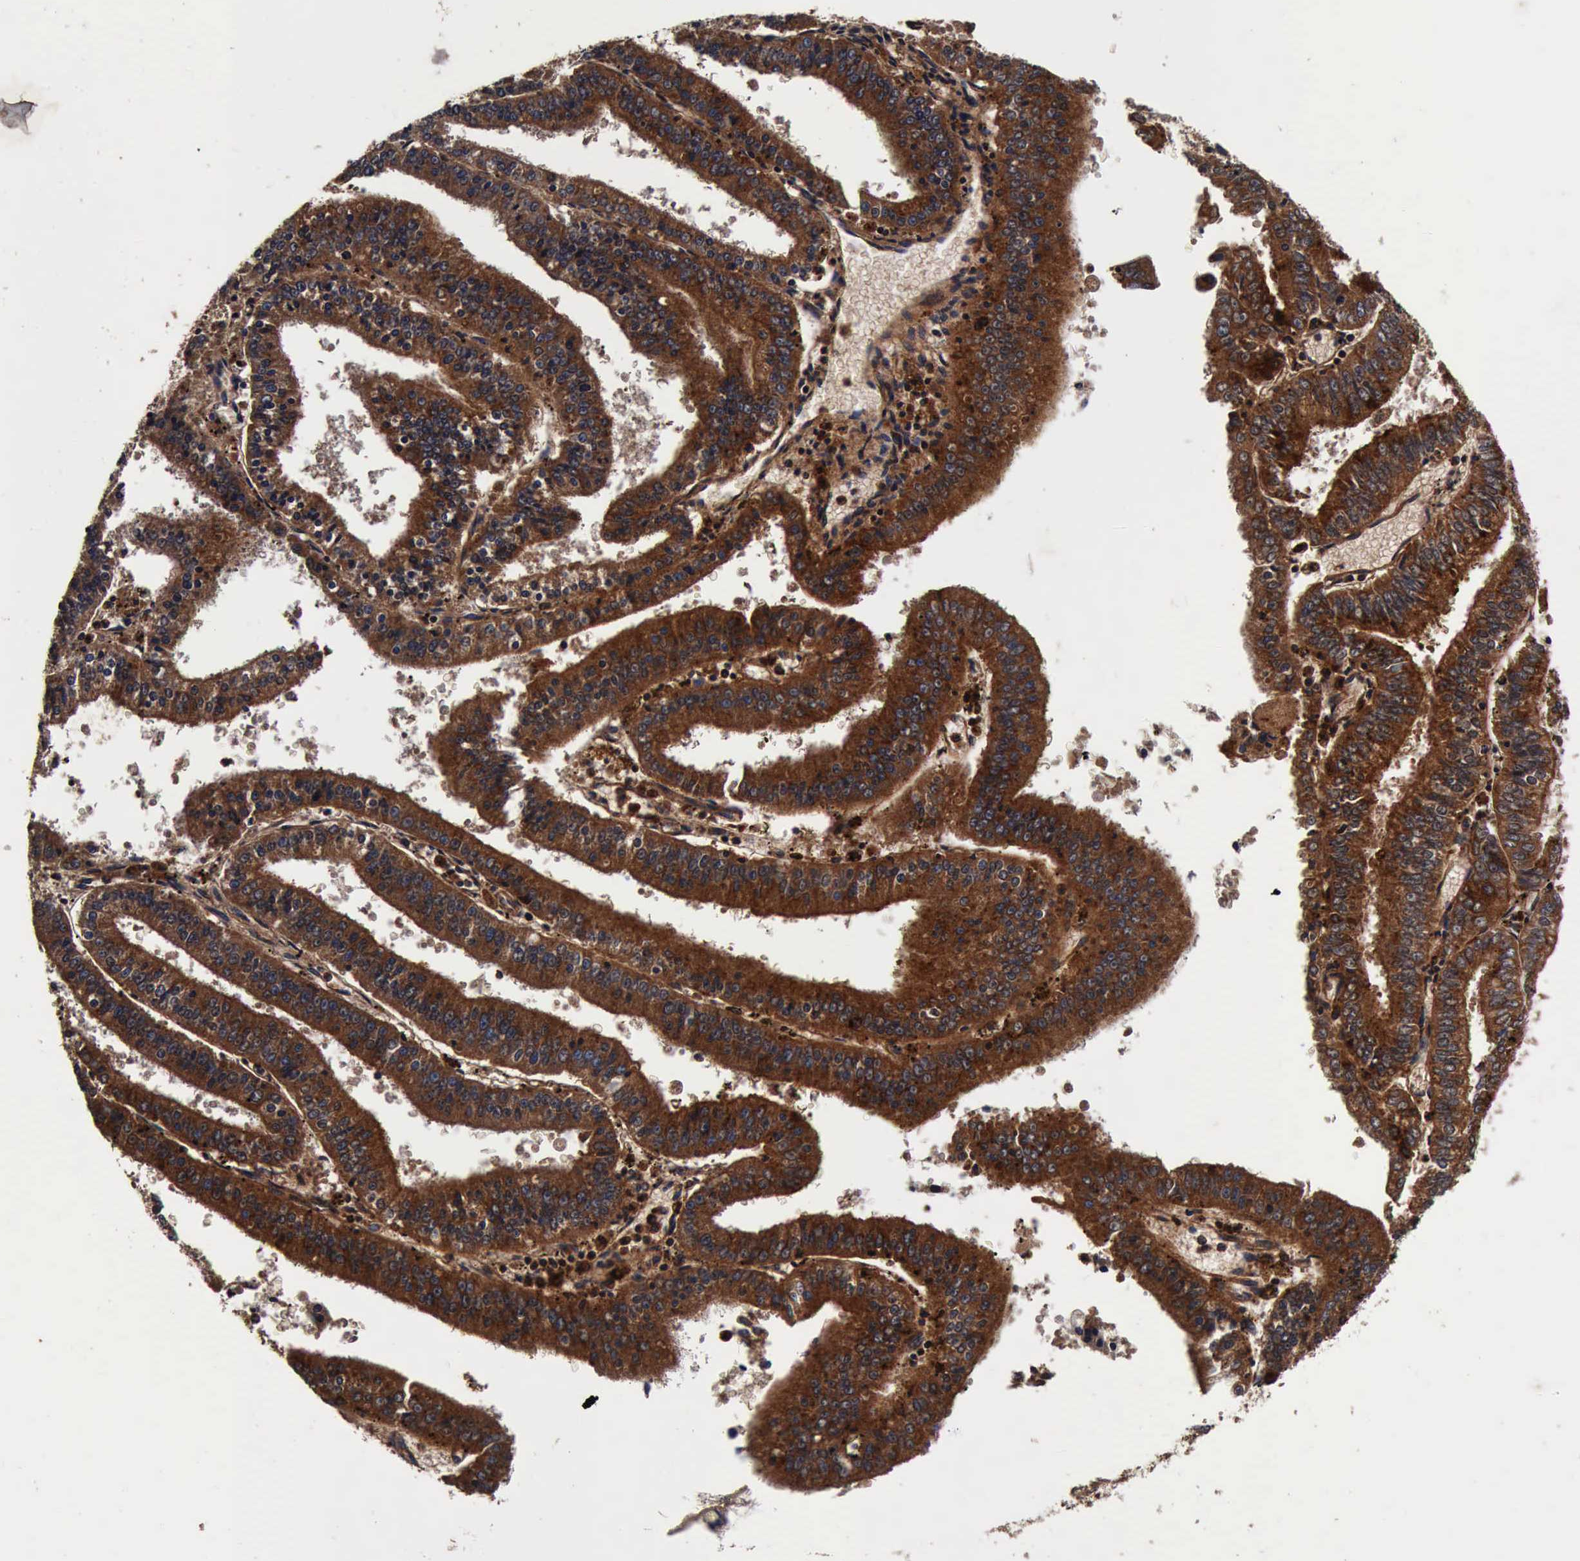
{"staining": {"intensity": "strong", "quantity": ">75%", "location": "cytoplasmic/membranous"}, "tissue": "endometrial cancer", "cell_type": "Tumor cells", "image_type": "cancer", "snomed": [{"axis": "morphology", "description": "Adenocarcinoma, NOS"}, {"axis": "topography", "description": "Endometrium"}], "caption": "Brown immunohistochemical staining in human endometrial adenocarcinoma demonstrates strong cytoplasmic/membranous positivity in approximately >75% of tumor cells.", "gene": "CST3", "patient": {"sex": "female", "age": 66}}